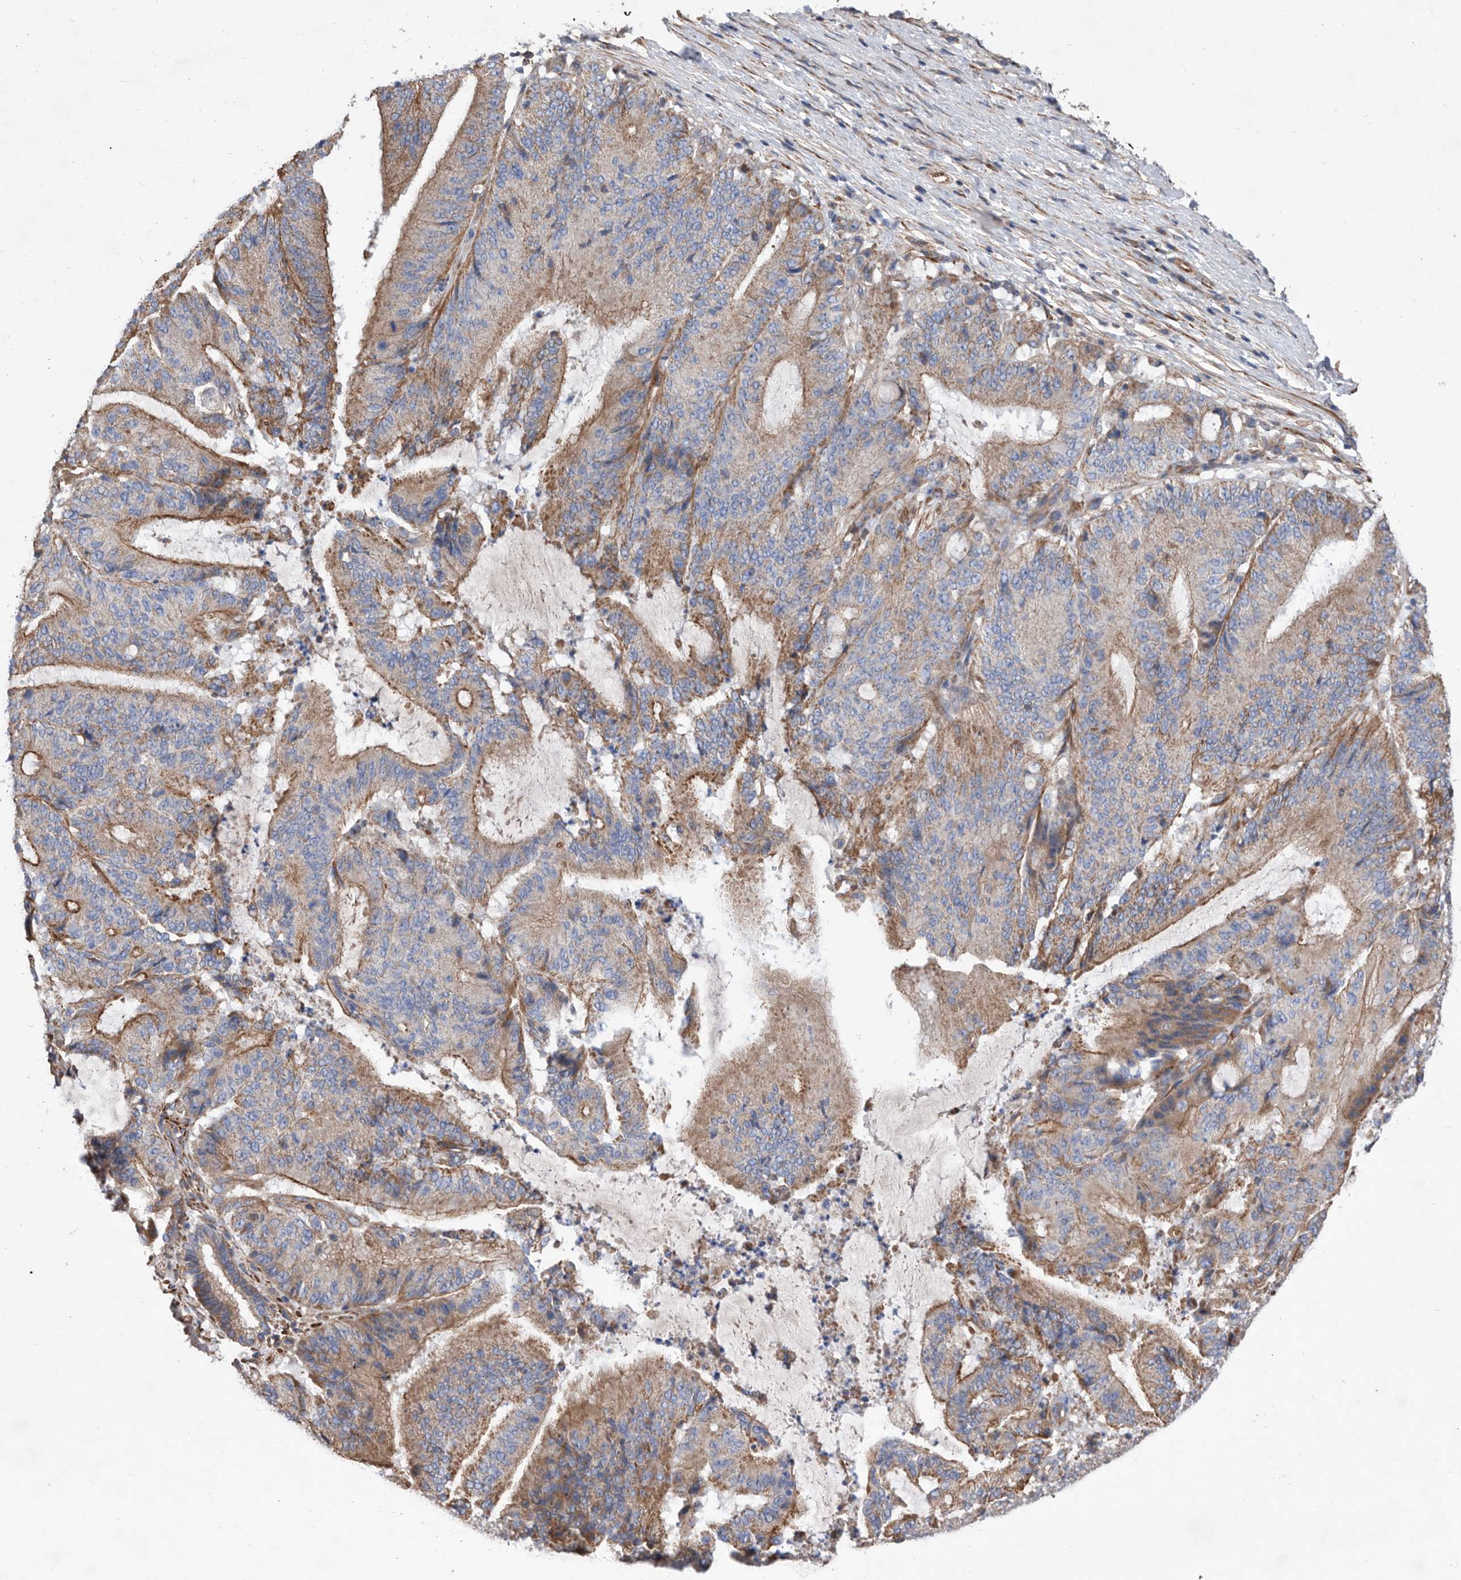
{"staining": {"intensity": "moderate", "quantity": ">75%", "location": "cytoplasmic/membranous"}, "tissue": "liver cancer", "cell_type": "Tumor cells", "image_type": "cancer", "snomed": [{"axis": "morphology", "description": "Normal tissue, NOS"}, {"axis": "morphology", "description": "Cholangiocarcinoma"}, {"axis": "topography", "description": "Liver"}, {"axis": "topography", "description": "Peripheral nerve tissue"}], "caption": "Liver cancer (cholangiocarcinoma) stained for a protein (brown) displays moderate cytoplasmic/membranous positive expression in about >75% of tumor cells.", "gene": "ATP13A3", "patient": {"sex": "female", "age": 73}}